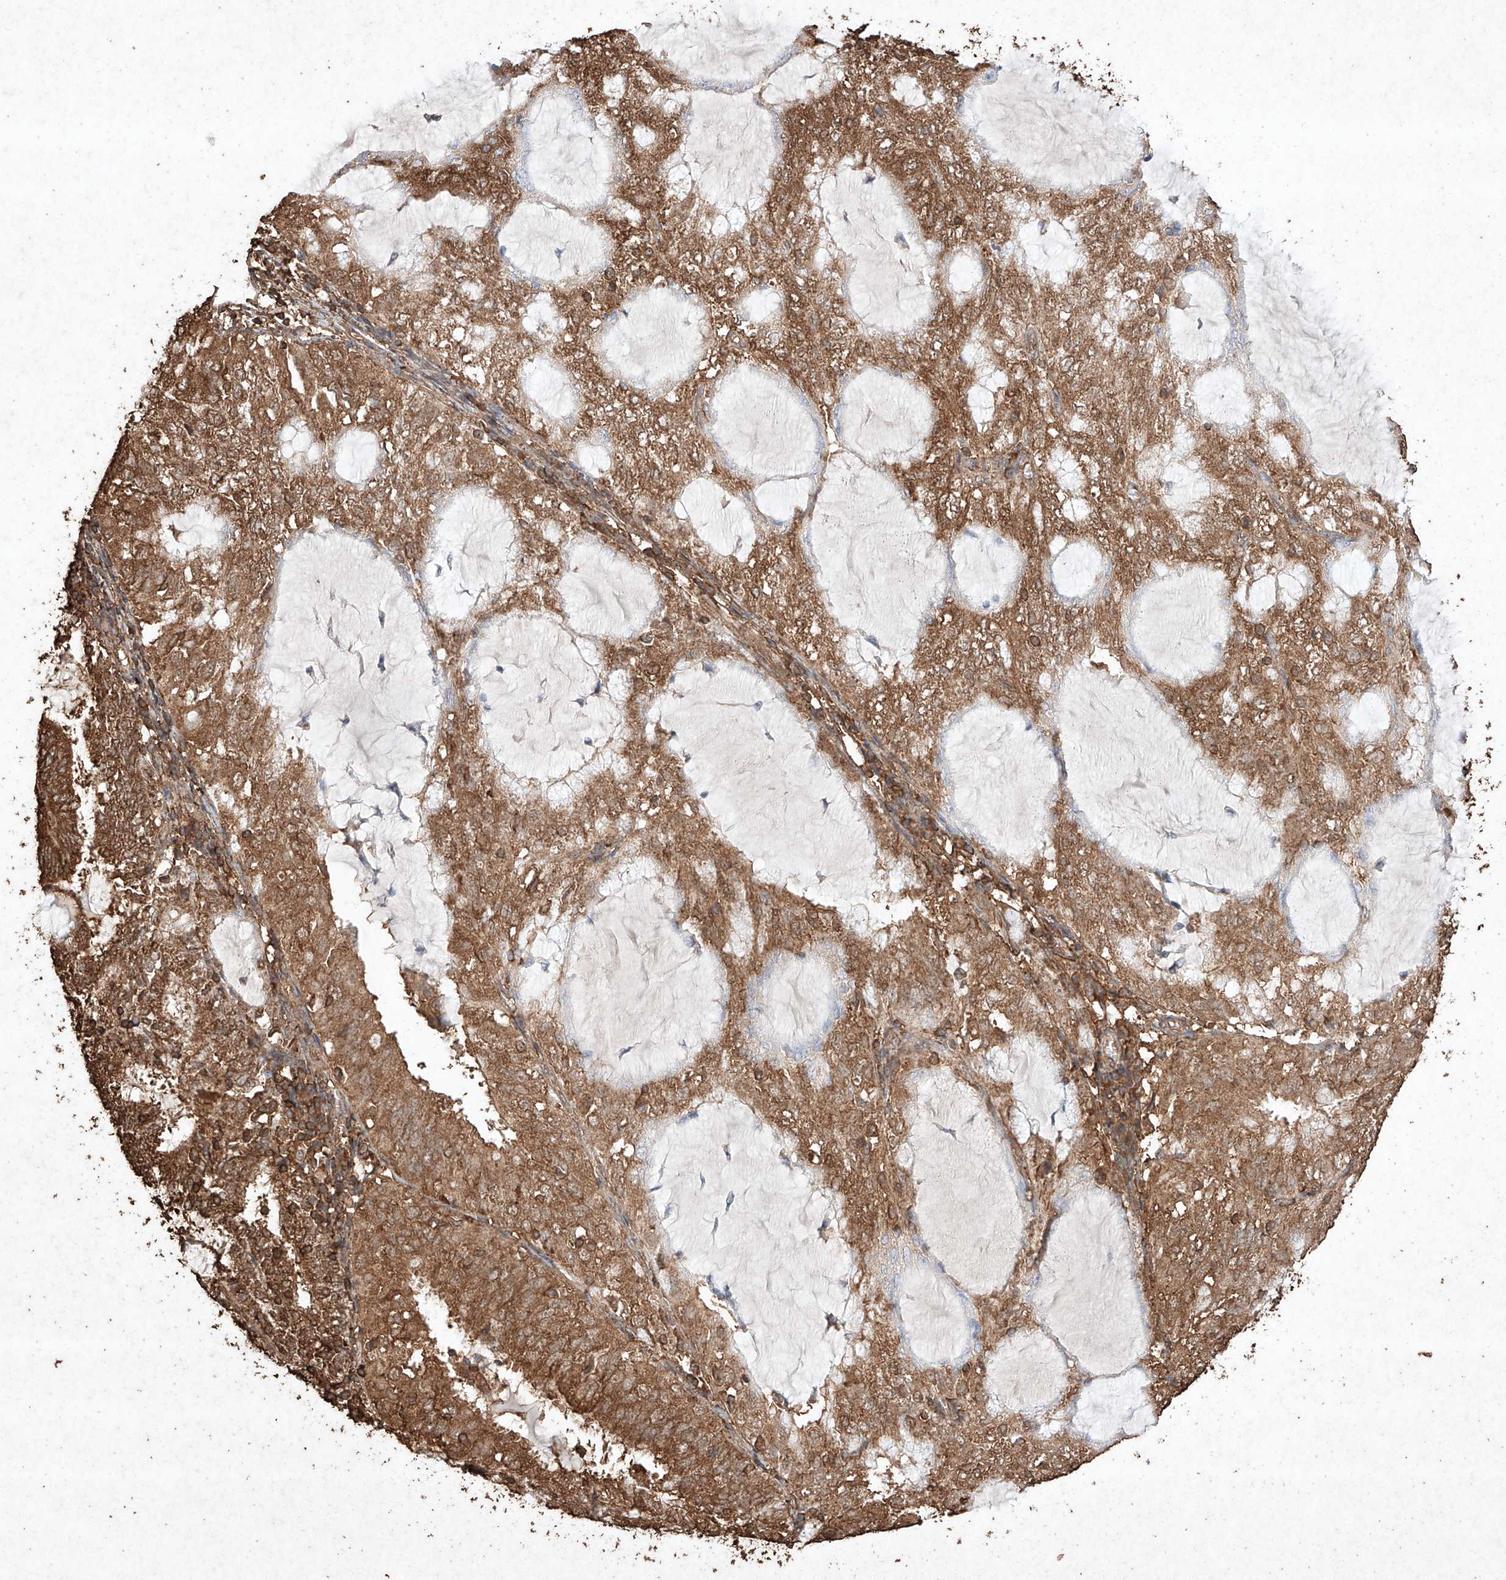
{"staining": {"intensity": "moderate", "quantity": ">75%", "location": "cytoplasmic/membranous"}, "tissue": "endometrial cancer", "cell_type": "Tumor cells", "image_type": "cancer", "snomed": [{"axis": "morphology", "description": "Adenocarcinoma, NOS"}, {"axis": "topography", "description": "Endometrium"}], "caption": "Protein staining by immunohistochemistry displays moderate cytoplasmic/membranous positivity in approximately >75% of tumor cells in adenocarcinoma (endometrial). (DAB (3,3'-diaminobenzidine) = brown stain, brightfield microscopy at high magnification).", "gene": "M6PR", "patient": {"sex": "female", "age": 81}}